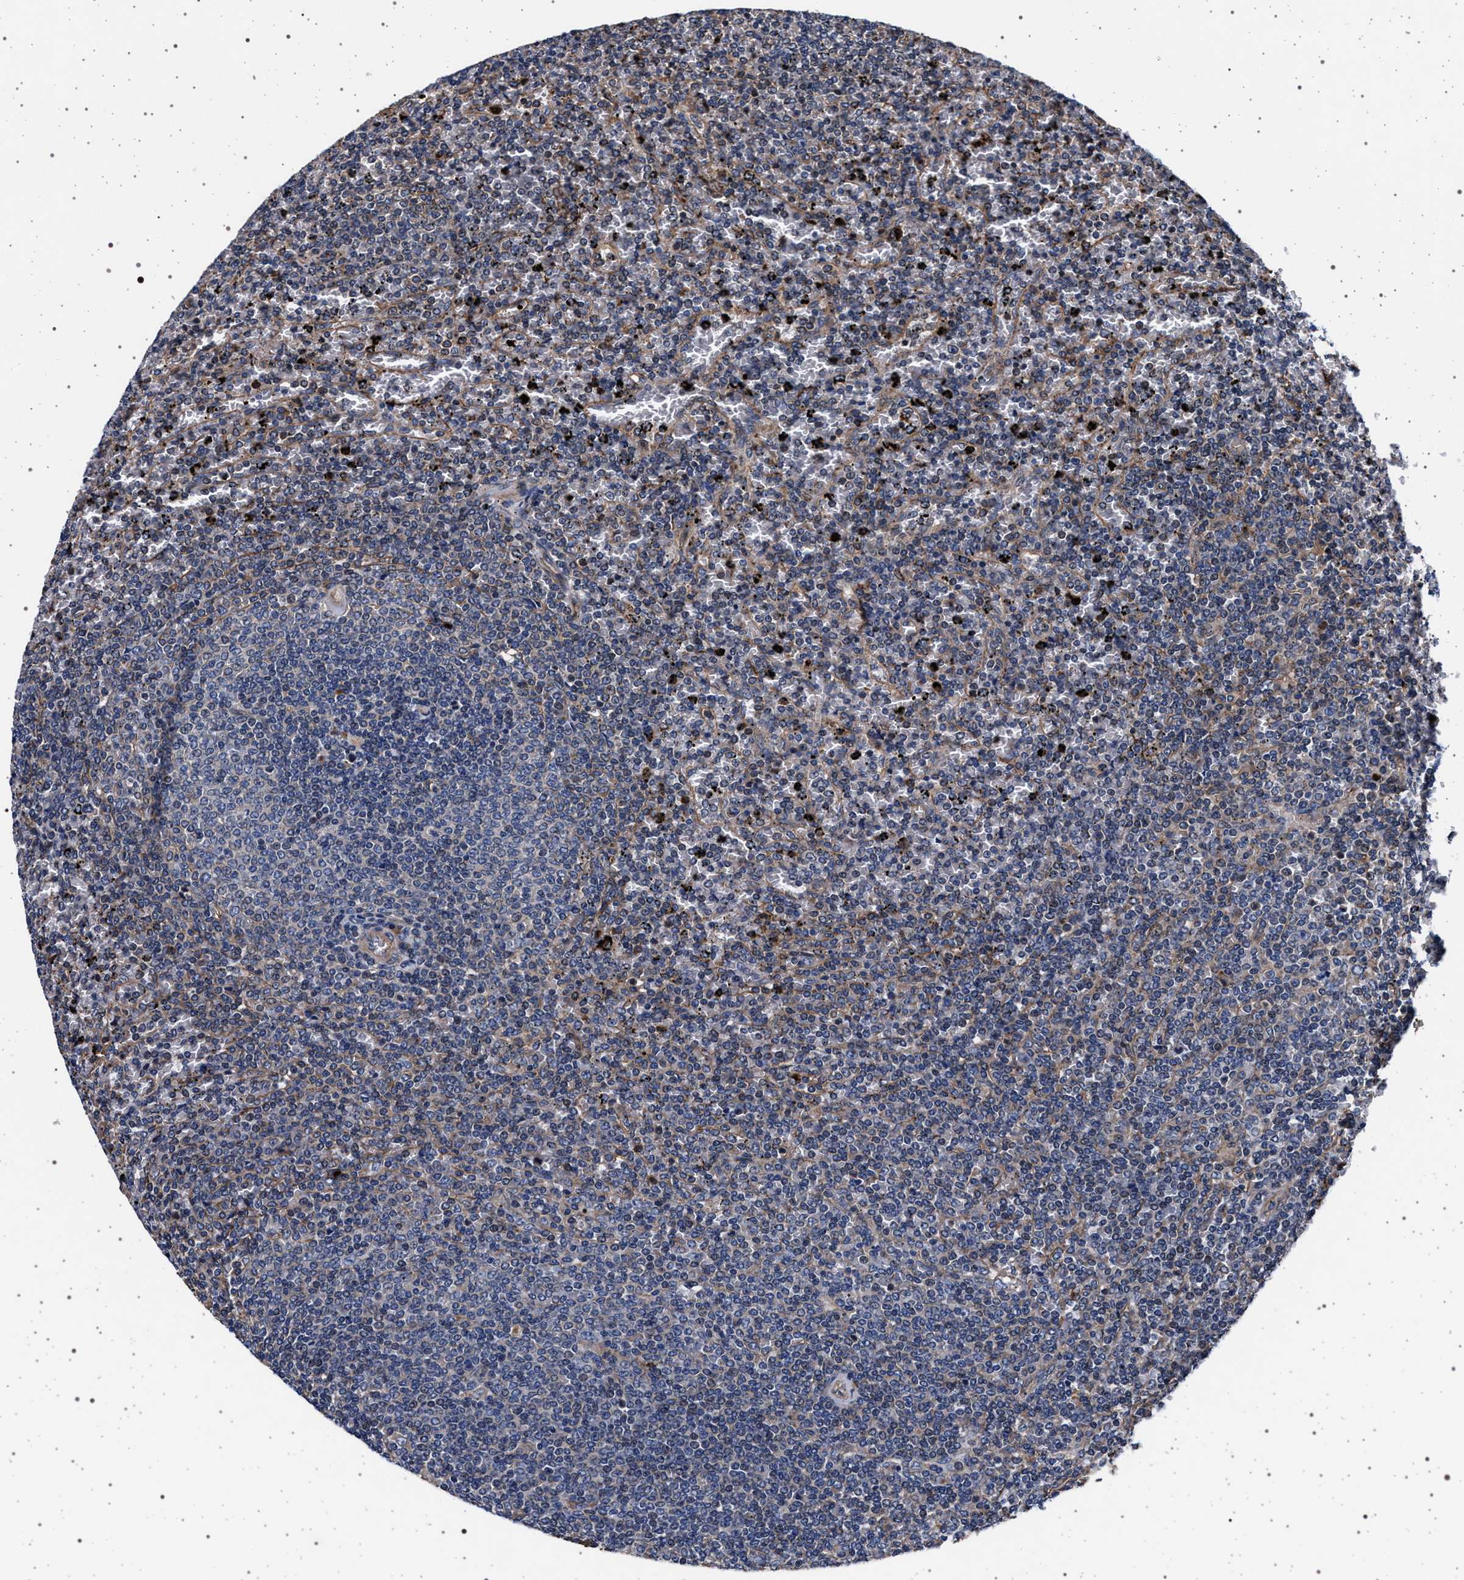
{"staining": {"intensity": "negative", "quantity": "none", "location": "none"}, "tissue": "lymphoma", "cell_type": "Tumor cells", "image_type": "cancer", "snomed": [{"axis": "morphology", "description": "Malignant lymphoma, non-Hodgkin's type, Low grade"}, {"axis": "topography", "description": "Spleen"}], "caption": "Immunohistochemical staining of human low-grade malignant lymphoma, non-Hodgkin's type demonstrates no significant staining in tumor cells.", "gene": "KCNK6", "patient": {"sex": "female", "age": 77}}